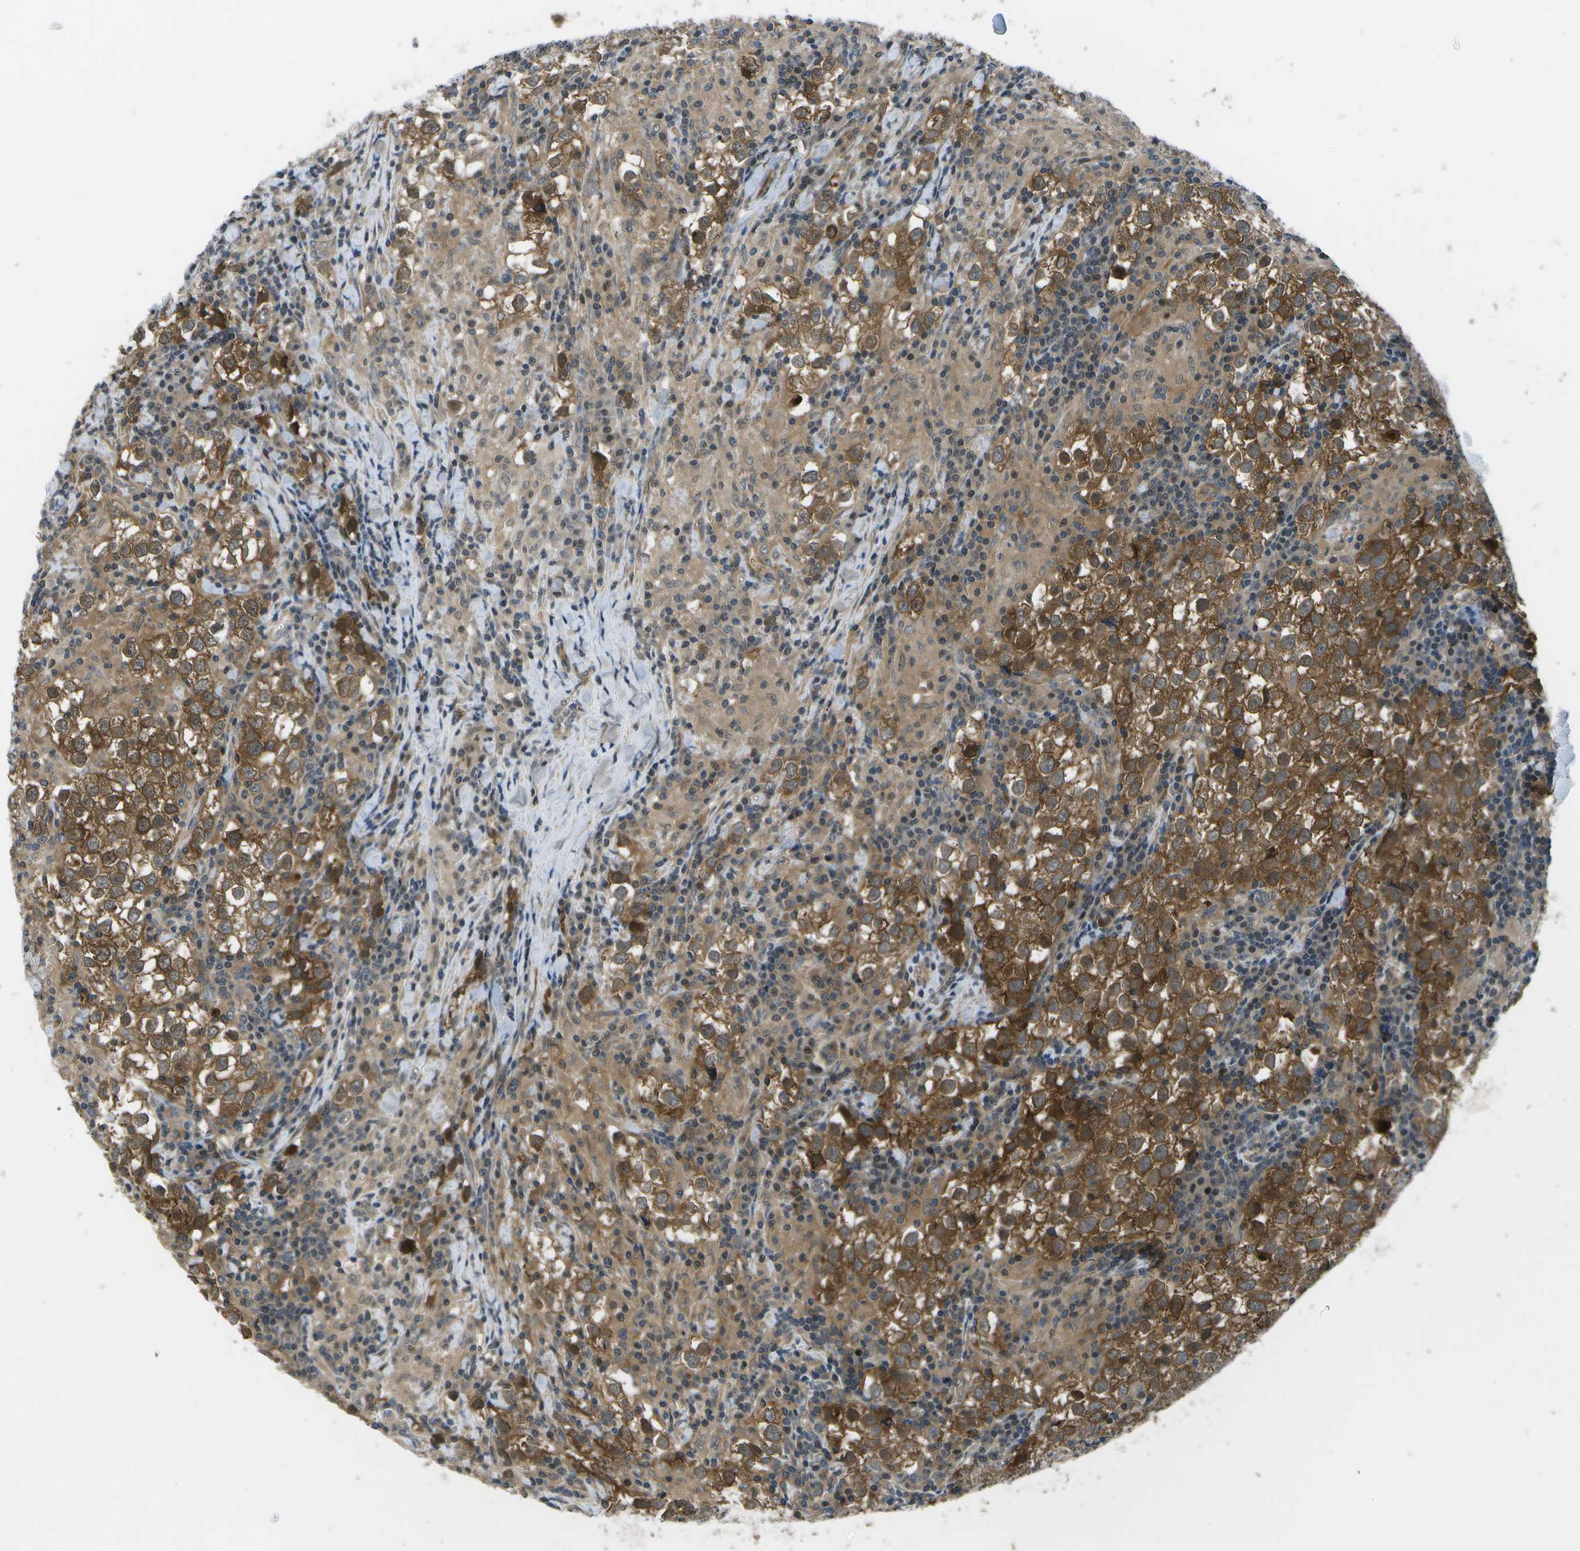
{"staining": {"intensity": "moderate", "quantity": ">75%", "location": "cytoplasmic/membranous"}, "tissue": "testis cancer", "cell_type": "Tumor cells", "image_type": "cancer", "snomed": [{"axis": "morphology", "description": "Seminoma, NOS"}, {"axis": "morphology", "description": "Carcinoma, Embryonal, NOS"}, {"axis": "topography", "description": "Testis"}], "caption": "Human testis cancer stained with a brown dye reveals moderate cytoplasmic/membranous positive staining in about >75% of tumor cells.", "gene": "ENPP5", "patient": {"sex": "male", "age": 36}}